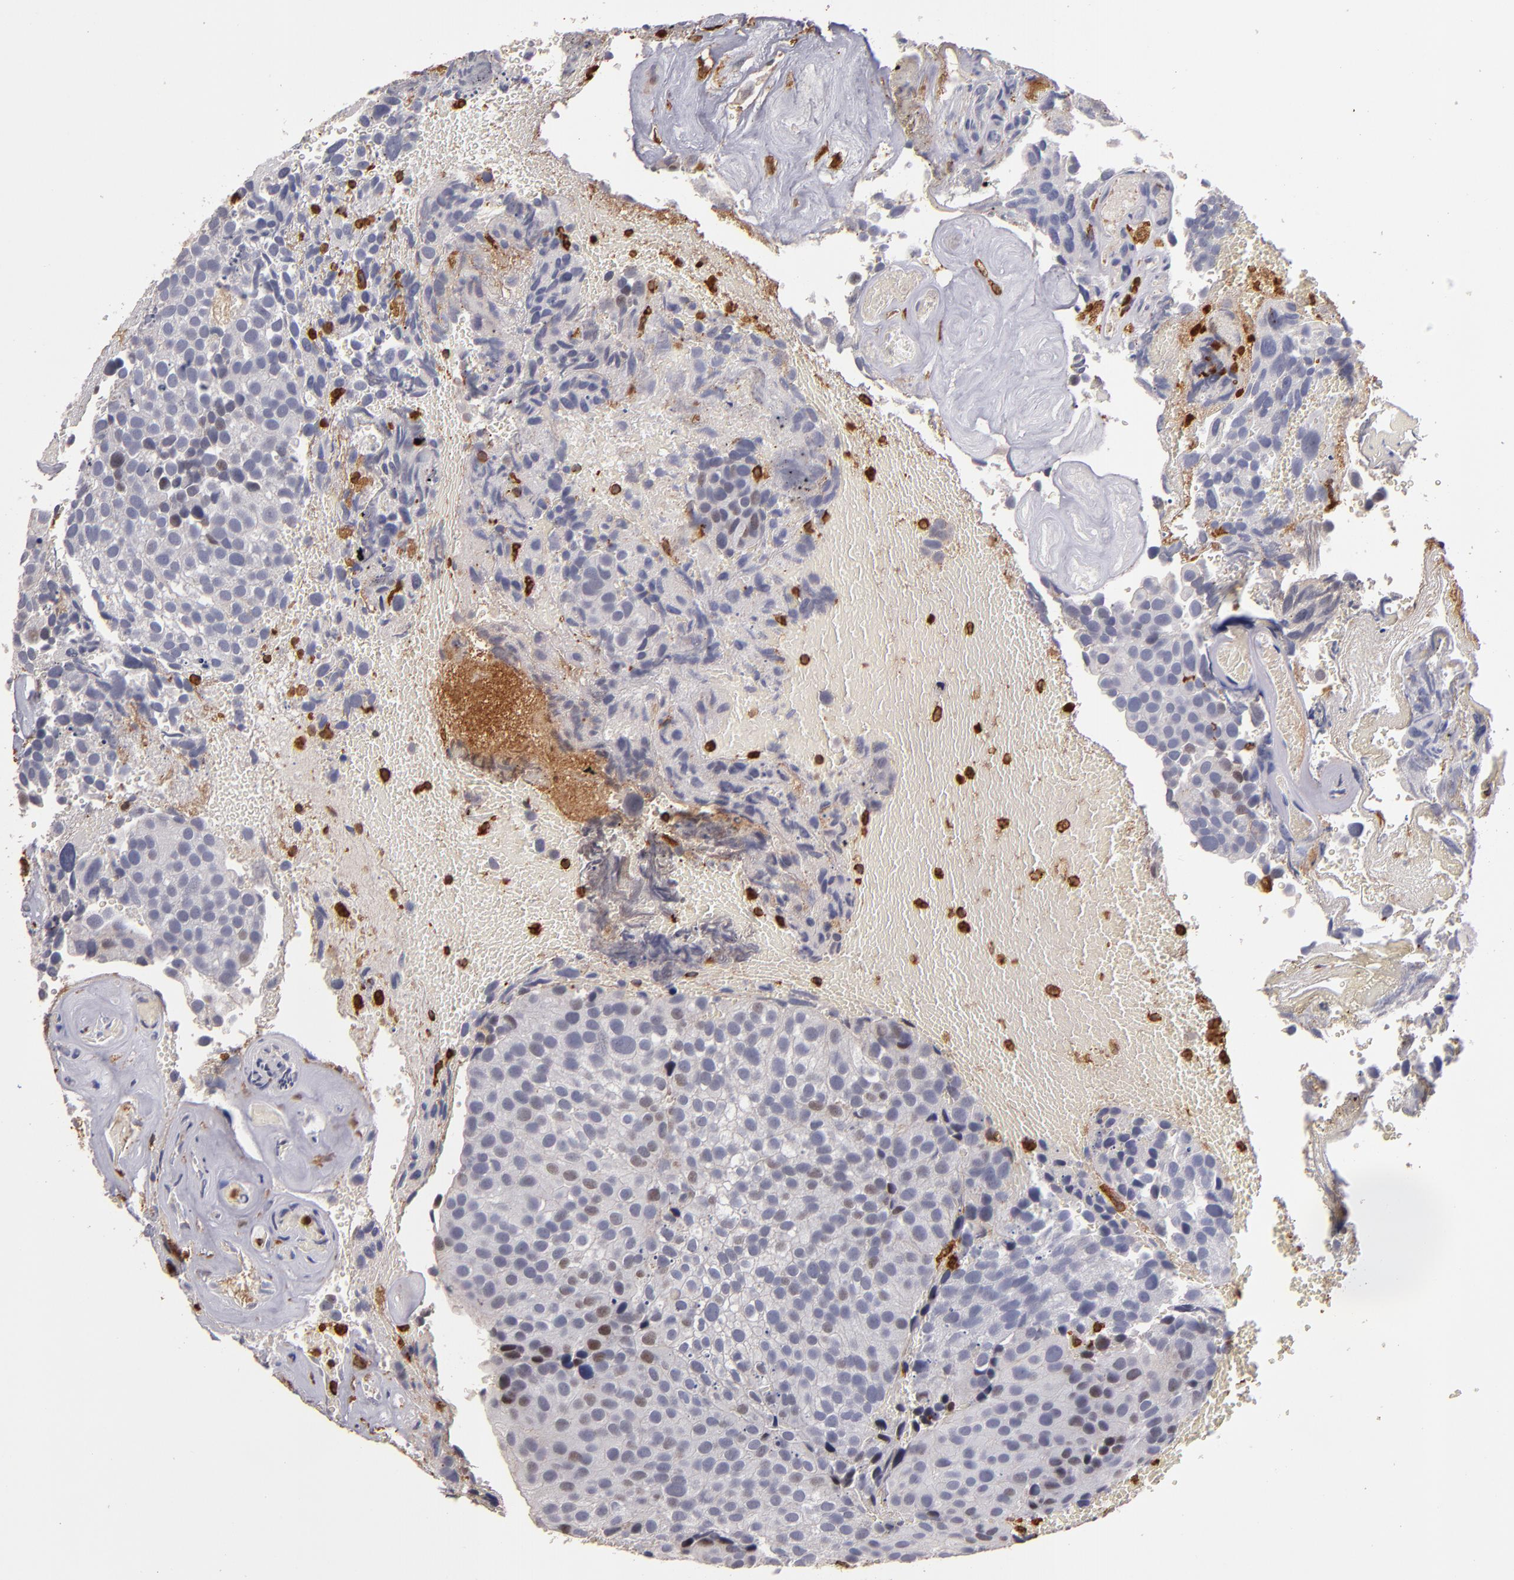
{"staining": {"intensity": "negative", "quantity": "none", "location": "none"}, "tissue": "urothelial cancer", "cell_type": "Tumor cells", "image_type": "cancer", "snomed": [{"axis": "morphology", "description": "Urothelial carcinoma, High grade"}, {"axis": "topography", "description": "Urinary bladder"}], "caption": "The photomicrograph demonstrates no staining of tumor cells in high-grade urothelial carcinoma. The staining is performed using DAB brown chromogen with nuclei counter-stained in using hematoxylin.", "gene": "WAS", "patient": {"sex": "male", "age": 72}}